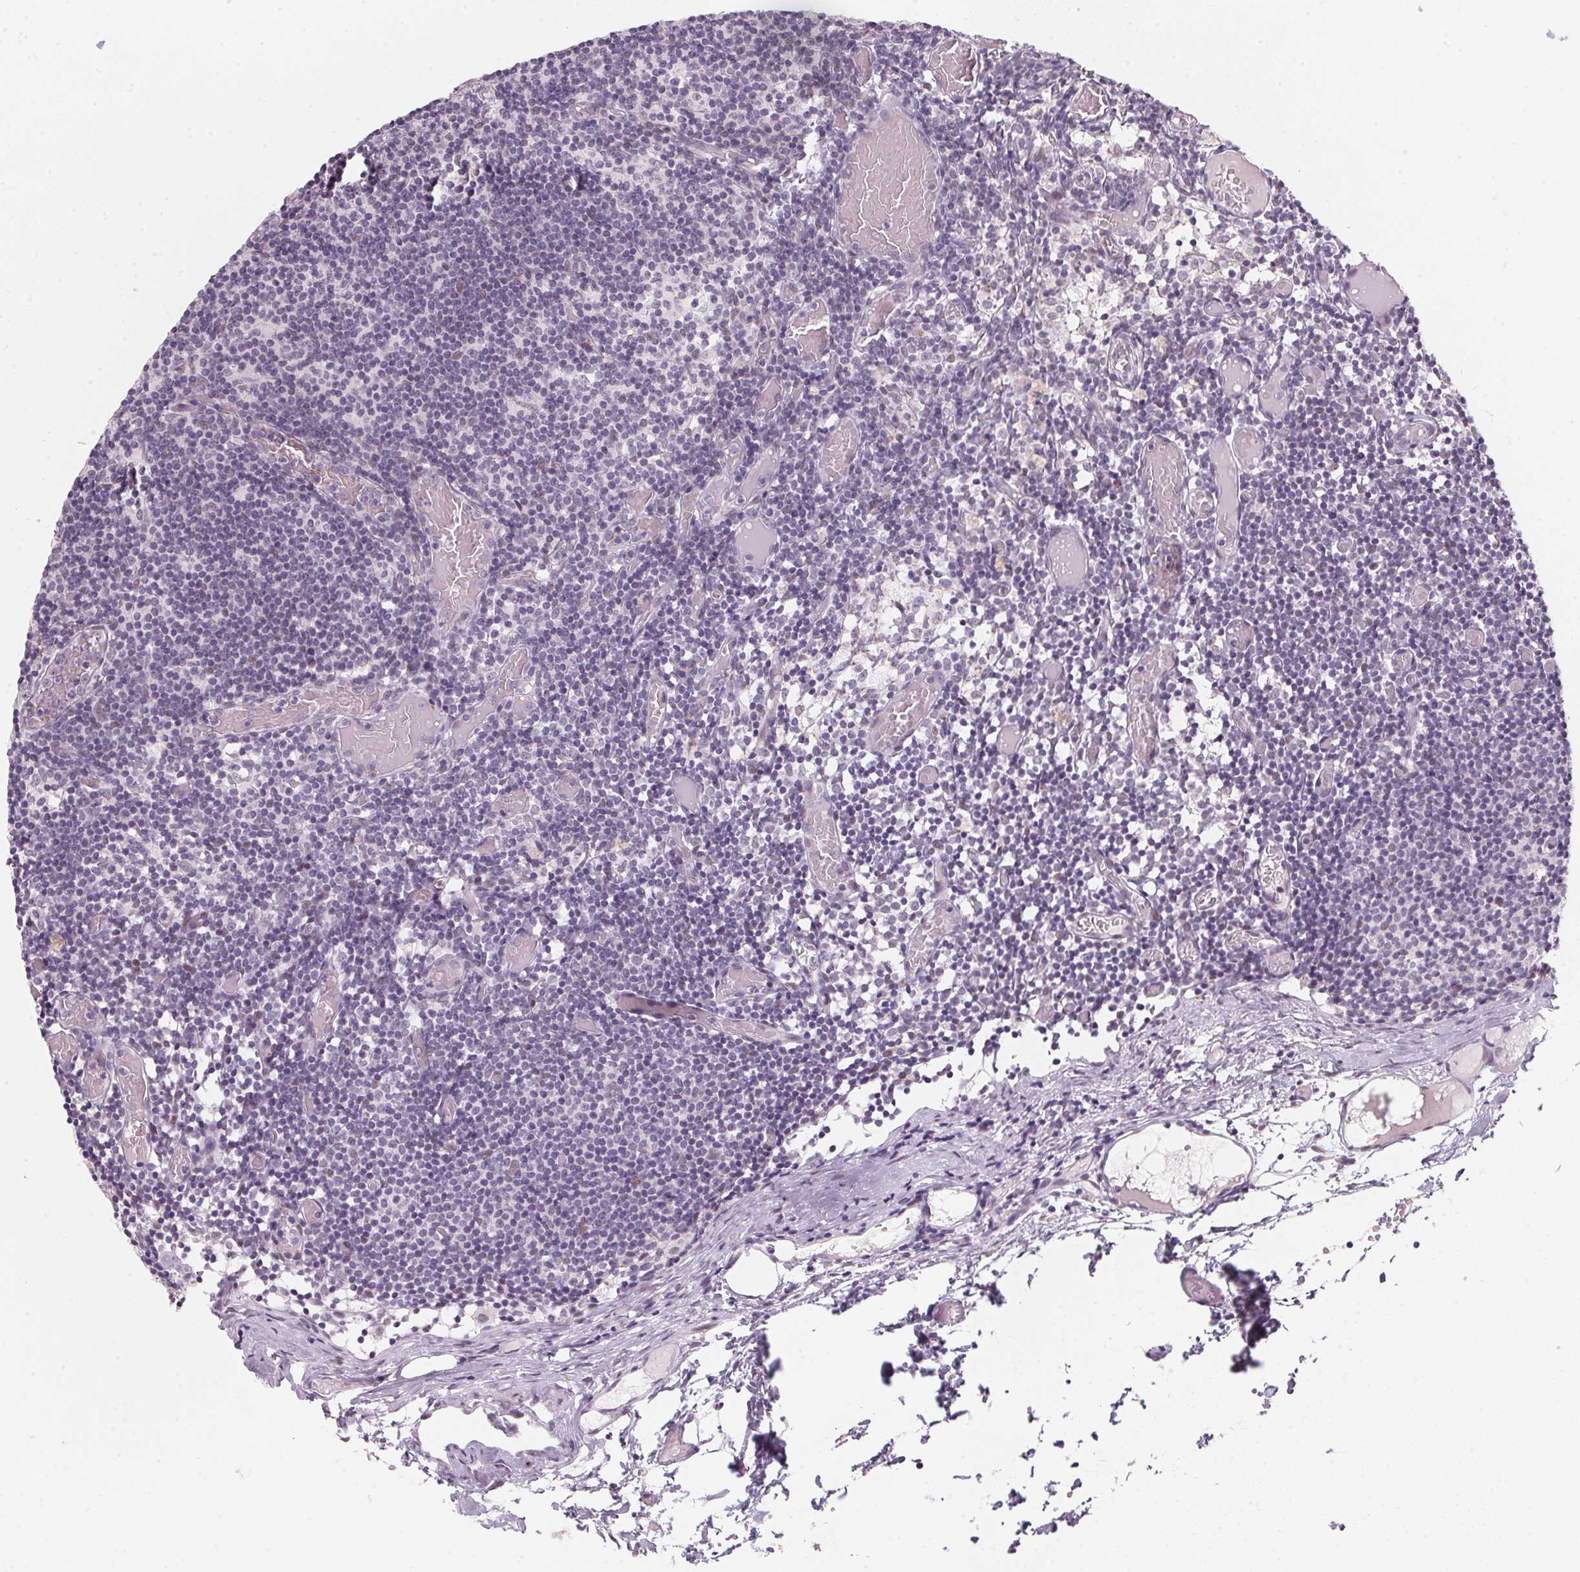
{"staining": {"intensity": "weak", "quantity": "25%-75%", "location": "cytoplasmic/membranous"}, "tissue": "lymph node", "cell_type": "Germinal center cells", "image_type": "normal", "snomed": [{"axis": "morphology", "description": "Normal tissue, NOS"}, {"axis": "topography", "description": "Lymph node"}], "caption": "Approximately 25%-75% of germinal center cells in normal lymph node exhibit weak cytoplasmic/membranous protein positivity as visualized by brown immunohistochemical staining.", "gene": "RAB22A", "patient": {"sex": "female", "age": 41}}